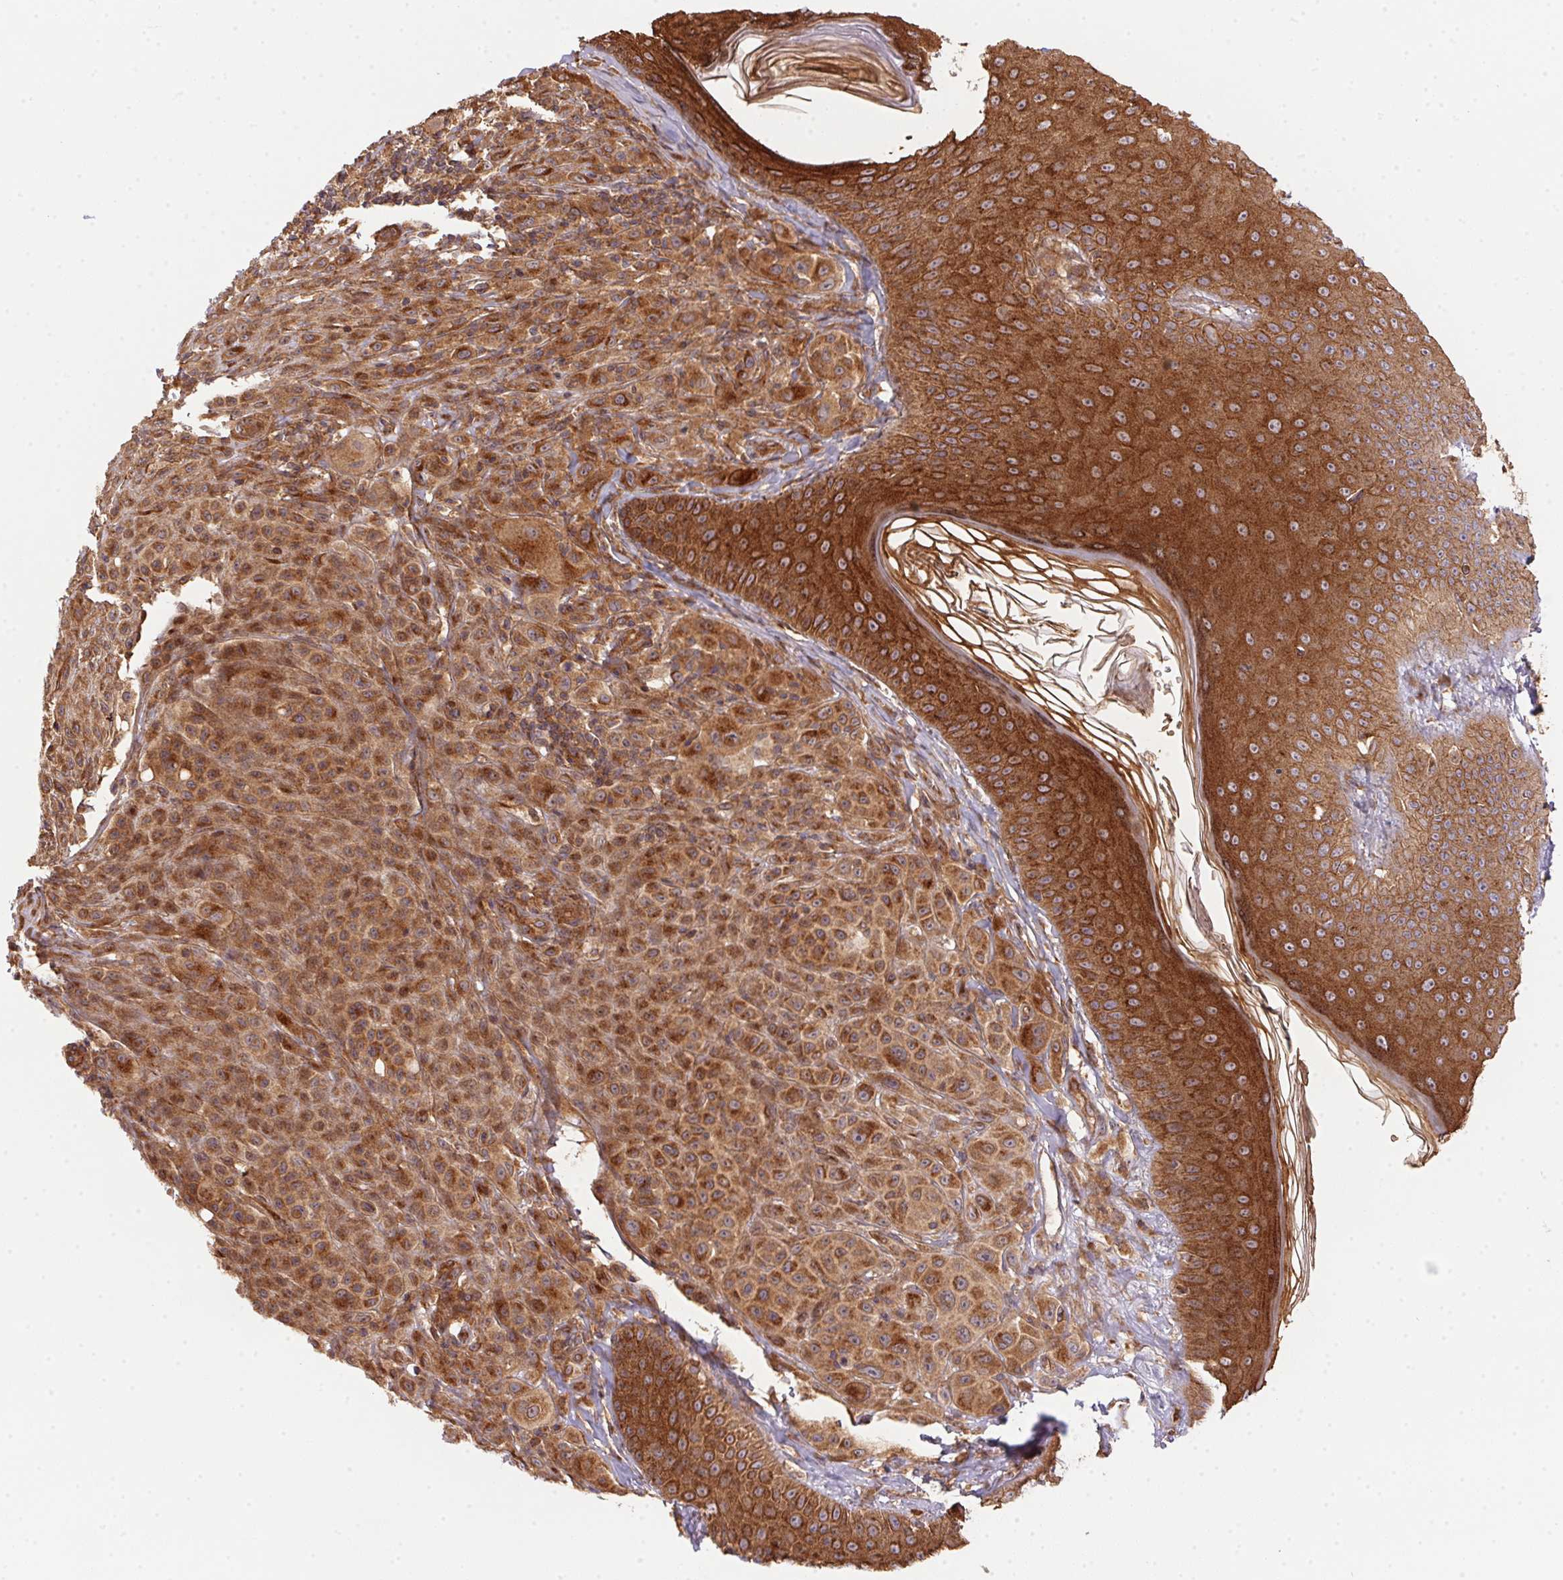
{"staining": {"intensity": "moderate", "quantity": ">75%", "location": "cytoplasmic/membranous"}, "tissue": "melanoma", "cell_type": "Tumor cells", "image_type": "cancer", "snomed": [{"axis": "morphology", "description": "Malignant melanoma, NOS"}, {"axis": "topography", "description": "Skin"}], "caption": "This is an image of IHC staining of malignant melanoma, which shows moderate staining in the cytoplasmic/membranous of tumor cells.", "gene": "USE1", "patient": {"sex": "male", "age": 67}}